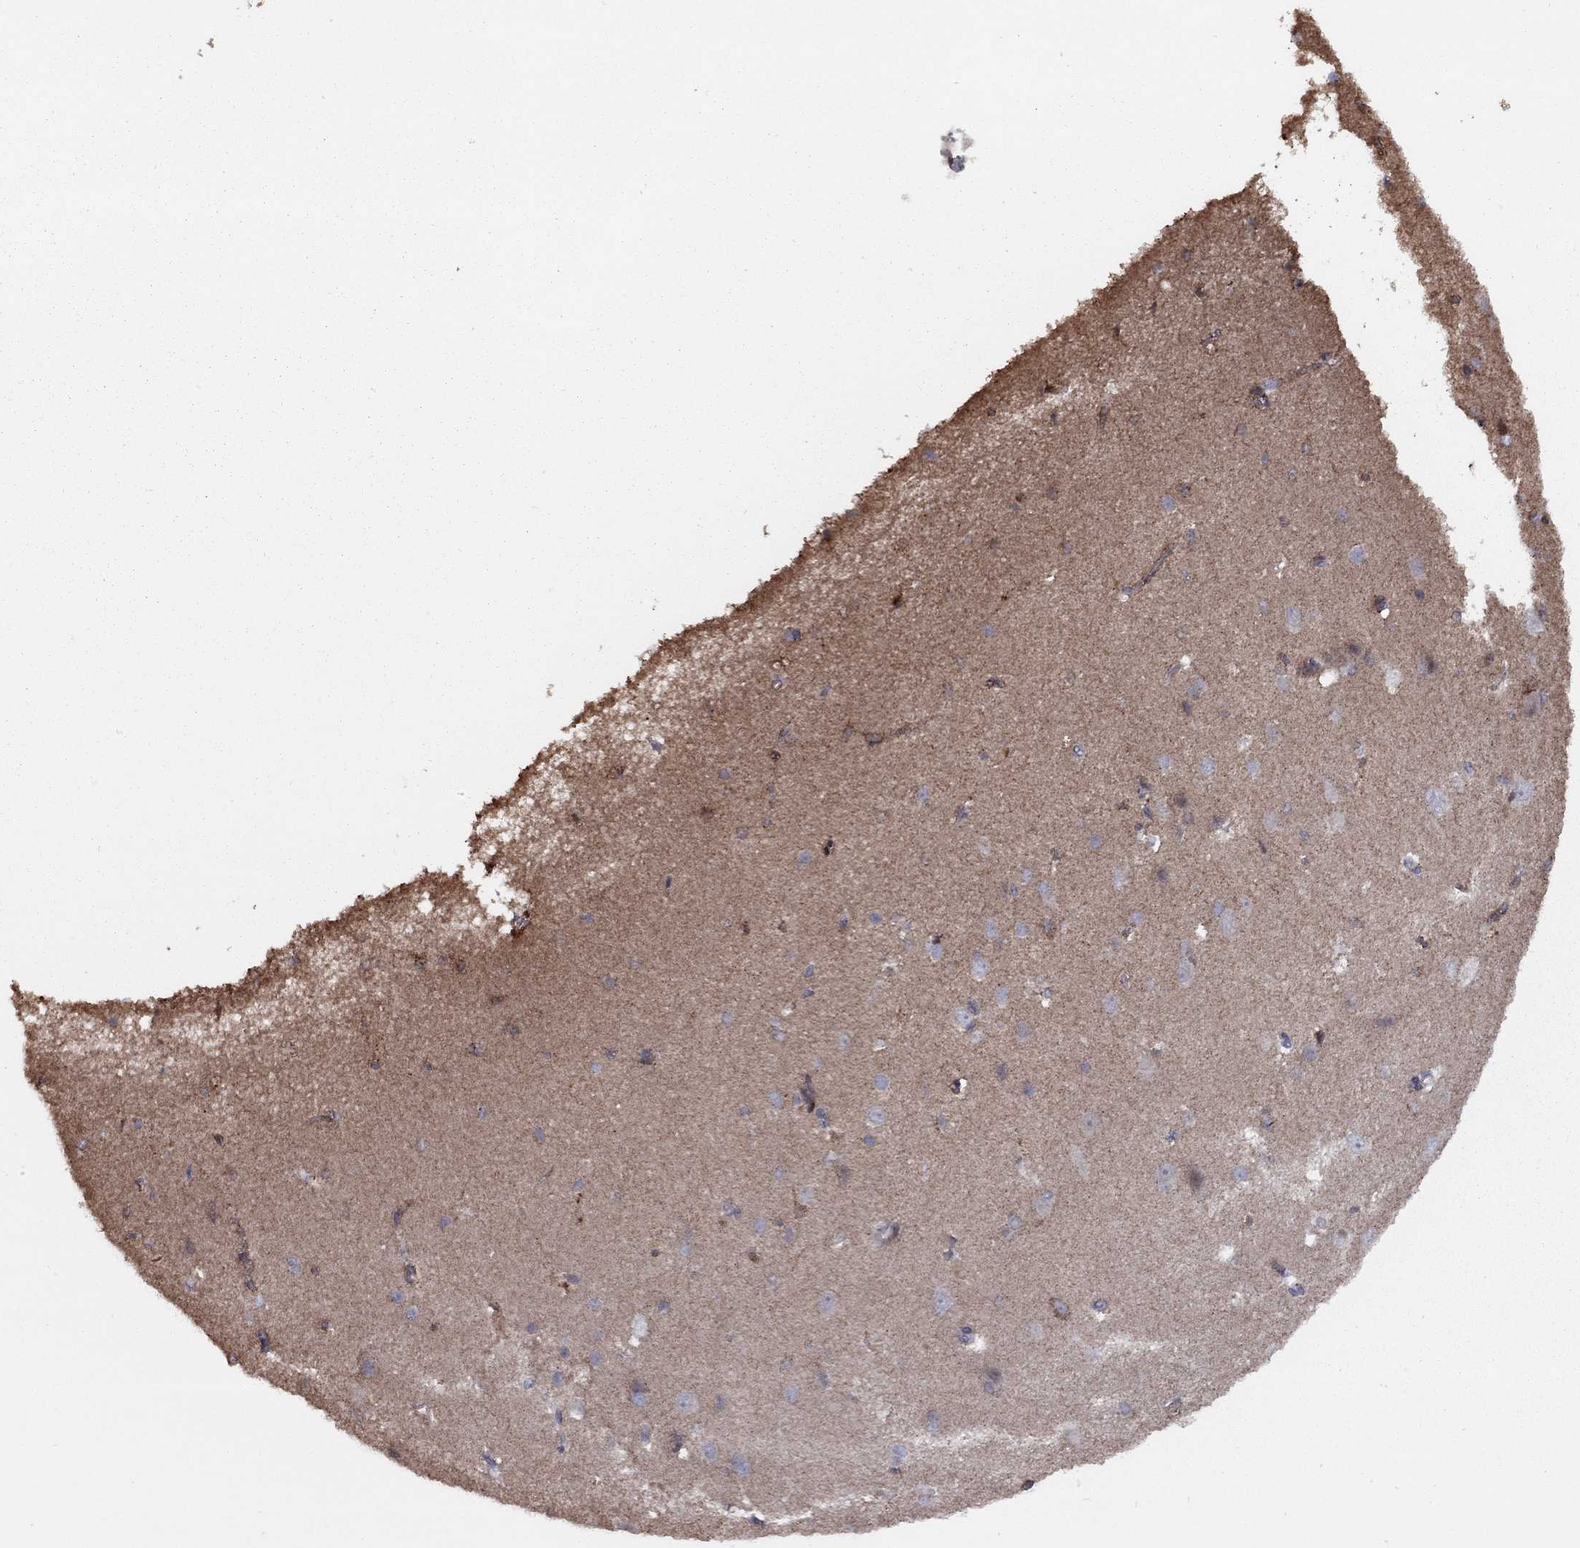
{"staining": {"intensity": "negative", "quantity": "none", "location": "none"}, "tissue": "cerebral cortex", "cell_type": "Endothelial cells", "image_type": "normal", "snomed": [{"axis": "morphology", "description": "Normal tissue, NOS"}, {"axis": "topography", "description": "Cerebral cortex"}], "caption": "Cerebral cortex stained for a protein using immunohistochemistry demonstrates no staining endothelial cells.", "gene": "DUSP7", "patient": {"sex": "male", "age": 37}}